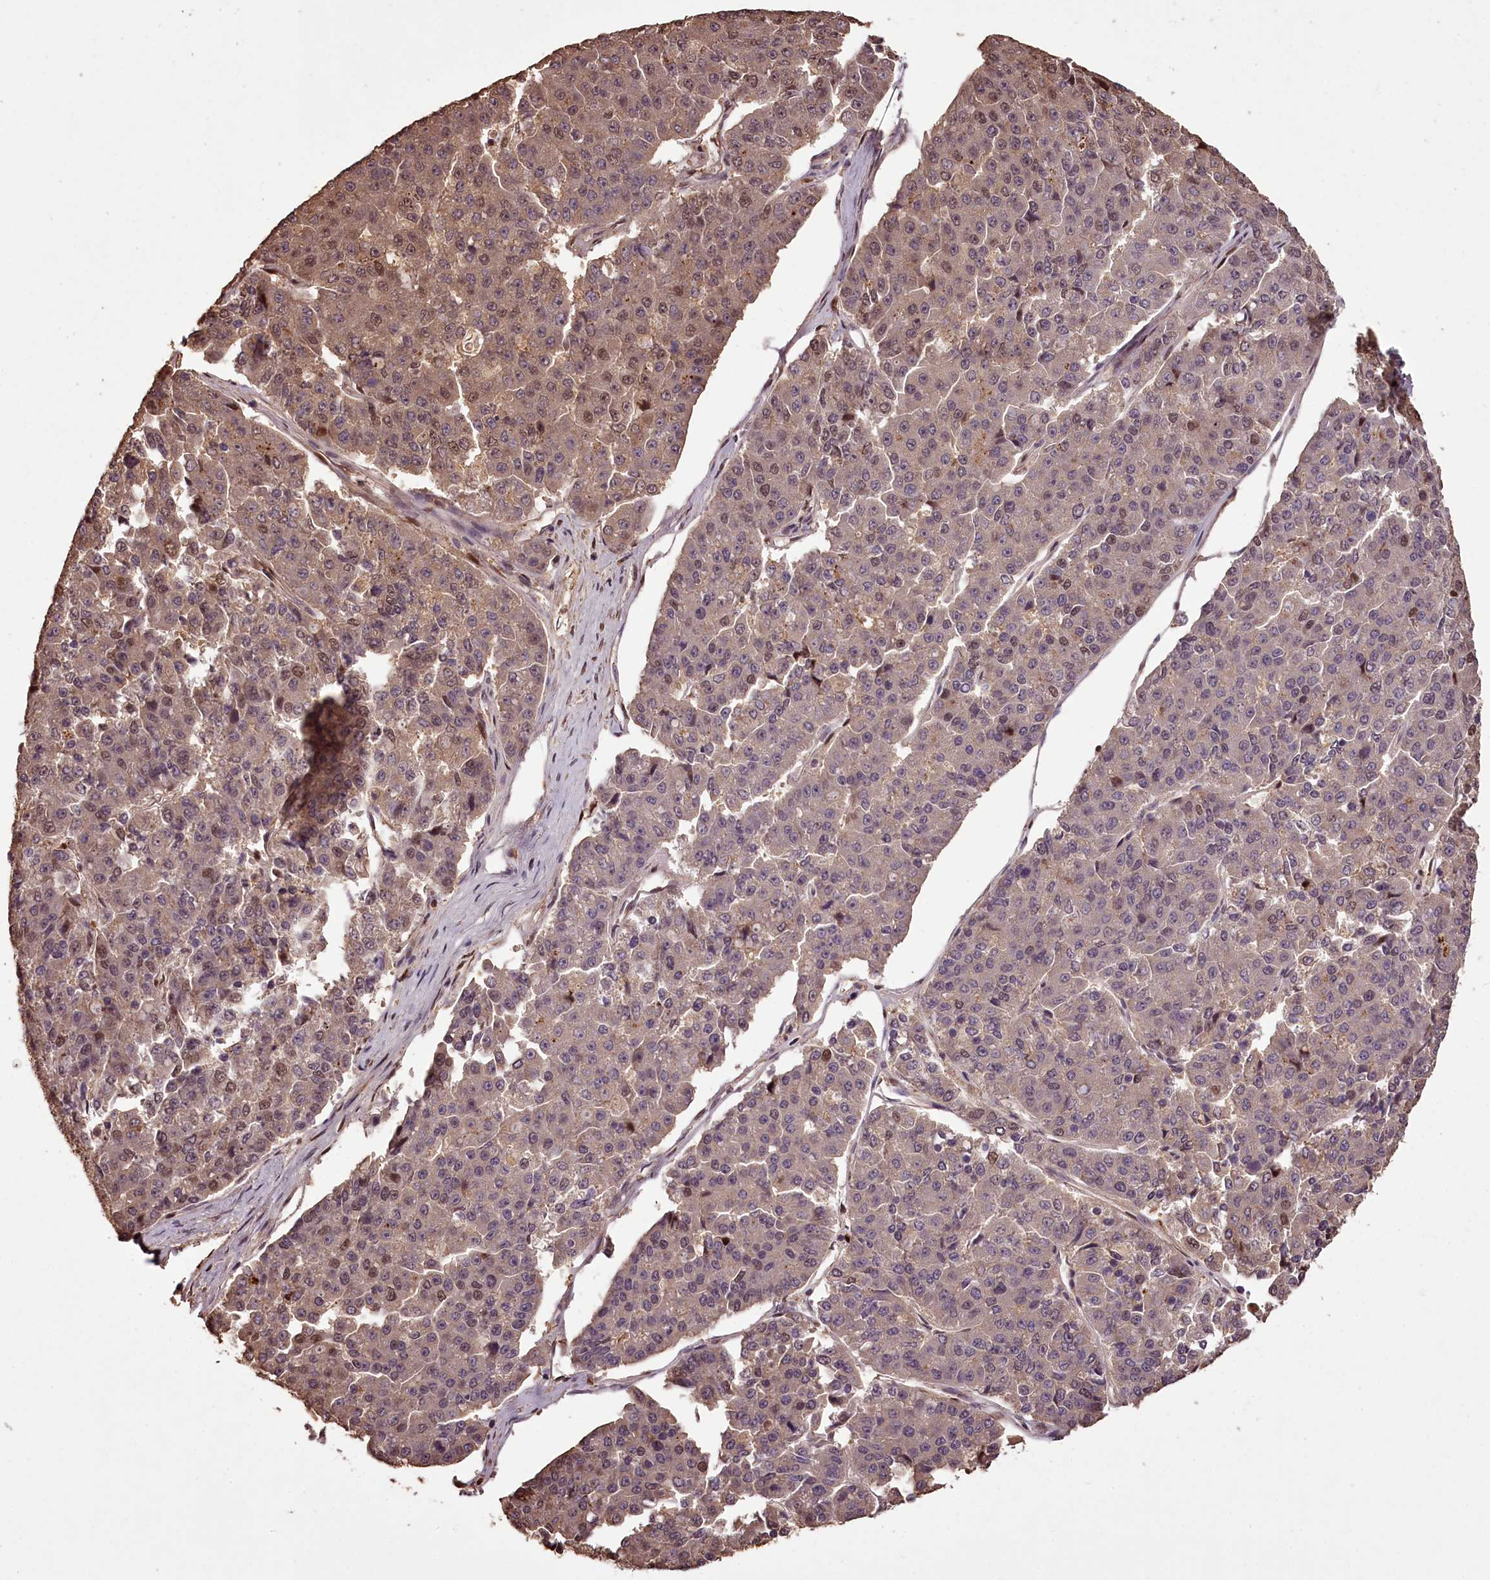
{"staining": {"intensity": "moderate", "quantity": "<25%", "location": "cytoplasmic/membranous,nuclear"}, "tissue": "pancreatic cancer", "cell_type": "Tumor cells", "image_type": "cancer", "snomed": [{"axis": "morphology", "description": "Adenocarcinoma, NOS"}, {"axis": "topography", "description": "Pancreas"}], "caption": "Tumor cells show low levels of moderate cytoplasmic/membranous and nuclear staining in approximately <25% of cells in pancreatic cancer.", "gene": "NPRL2", "patient": {"sex": "male", "age": 50}}